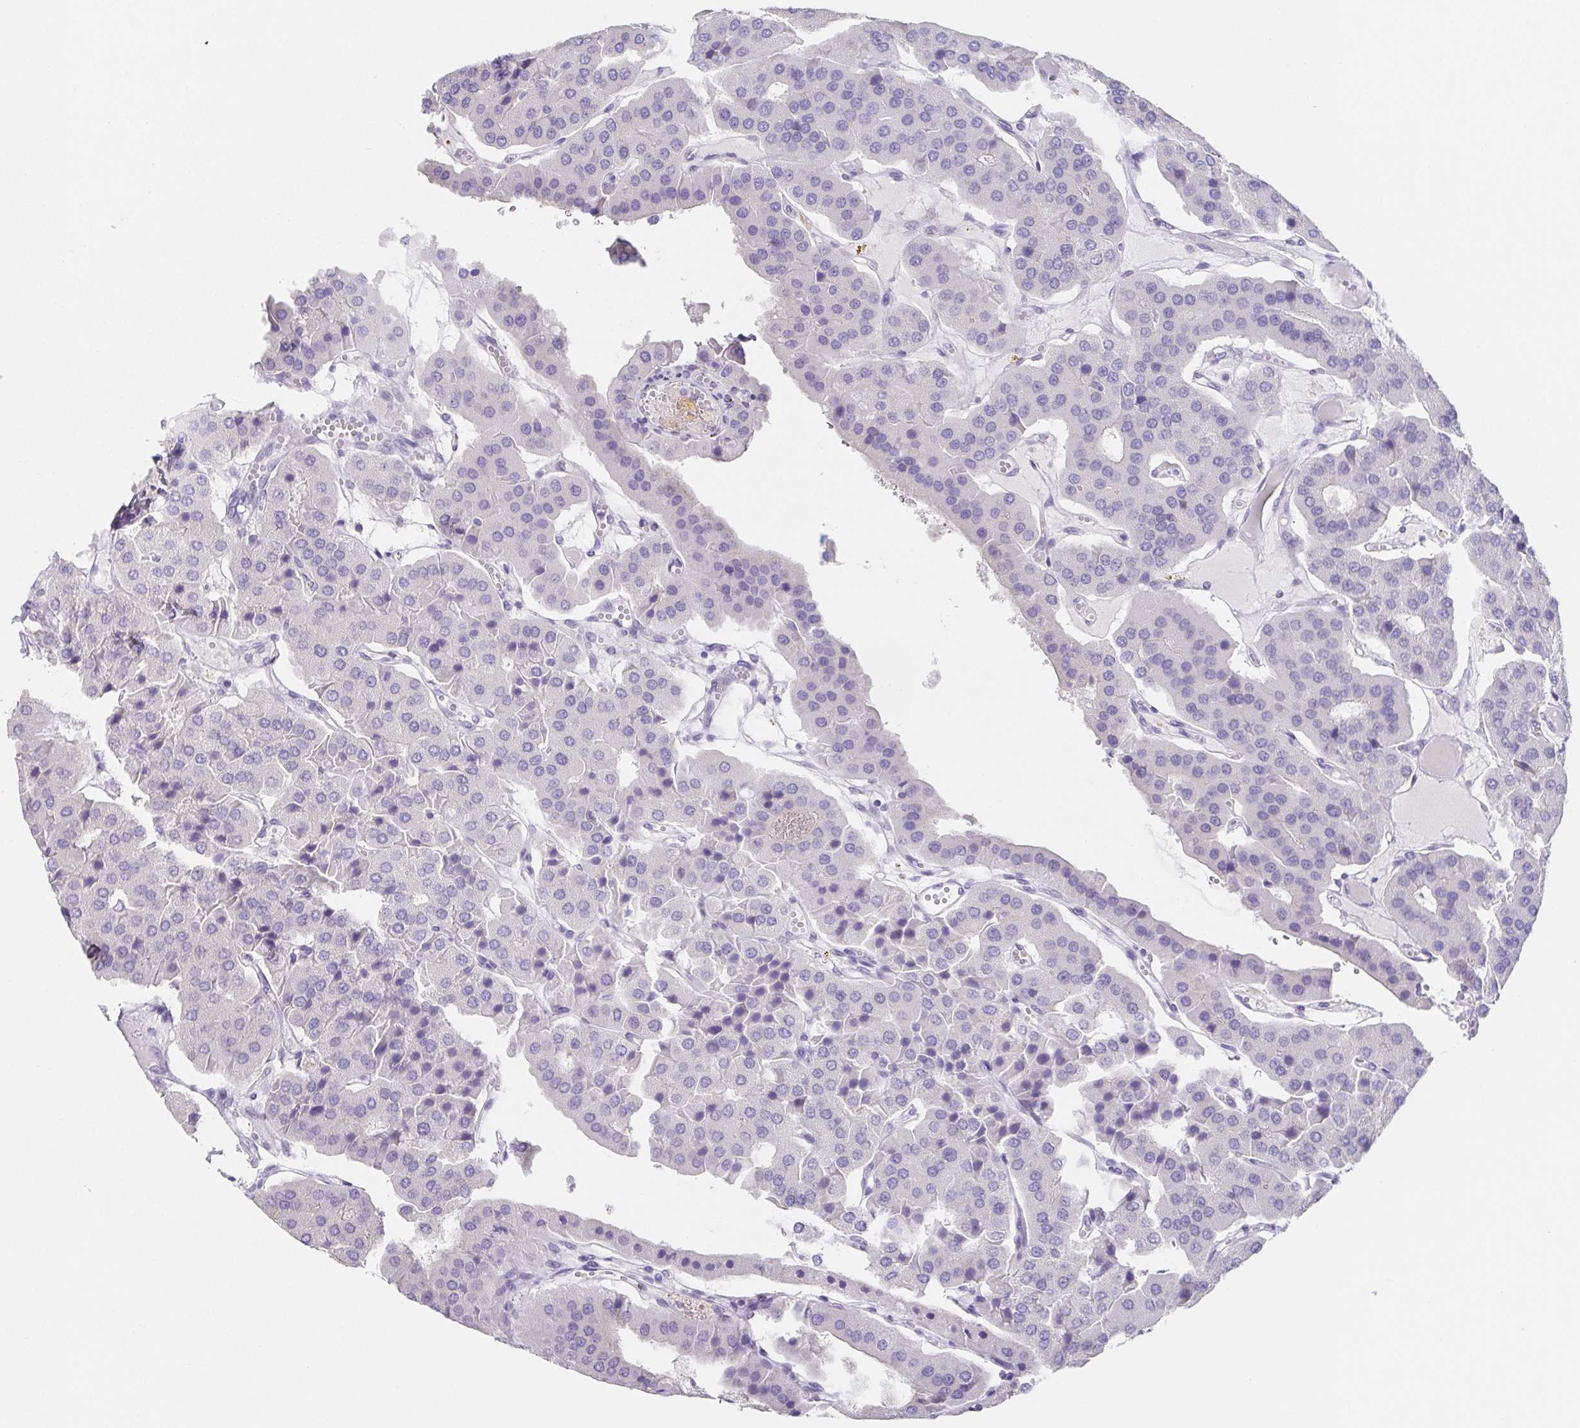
{"staining": {"intensity": "negative", "quantity": "none", "location": "none"}, "tissue": "parathyroid gland", "cell_type": "Glandular cells", "image_type": "normal", "snomed": [{"axis": "morphology", "description": "Normal tissue, NOS"}, {"axis": "morphology", "description": "Adenoma, NOS"}, {"axis": "topography", "description": "Parathyroid gland"}], "caption": "Immunohistochemical staining of normal human parathyroid gland reveals no significant positivity in glandular cells. Nuclei are stained in blue.", "gene": "HDGFL1", "patient": {"sex": "female", "age": 86}}